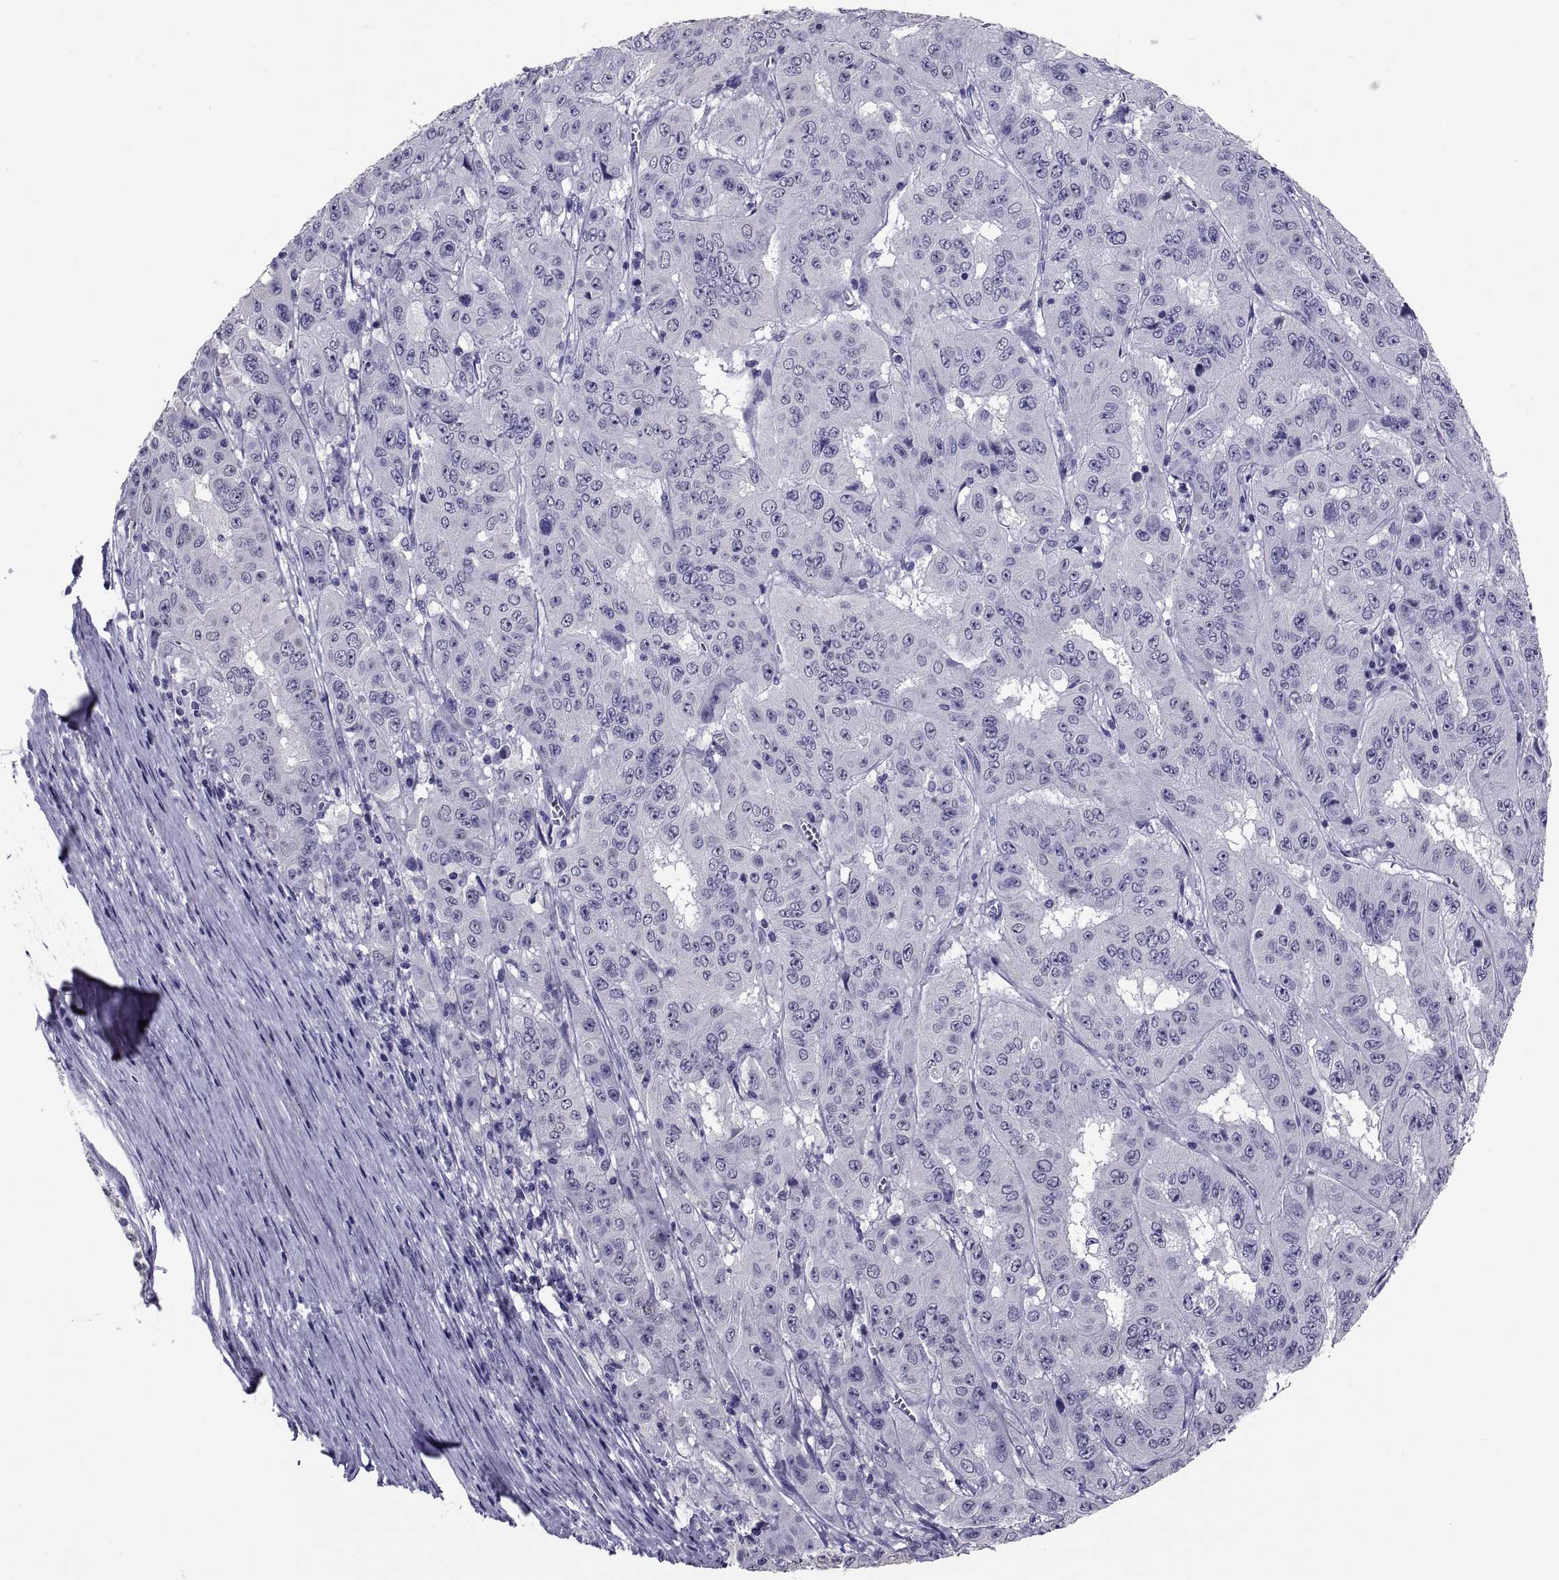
{"staining": {"intensity": "negative", "quantity": "none", "location": "none"}, "tissue": "pancreatic cancer", "cell_type": "Tumor cells", "image_type": "cancer", "snomed": [{"axis": "morphology", "description": "Adenocarcinoma, NOS"}, {"axis": "topography", "description": "Pancreas"}], "caption": "This is a photomicrograph of immunohistochemistry staining of pancreatic adenocarcinoma, which shows no expression in tumor cells.", "gene": "TGFBR3L", "patient": {"sex": "male", "age": 63}}